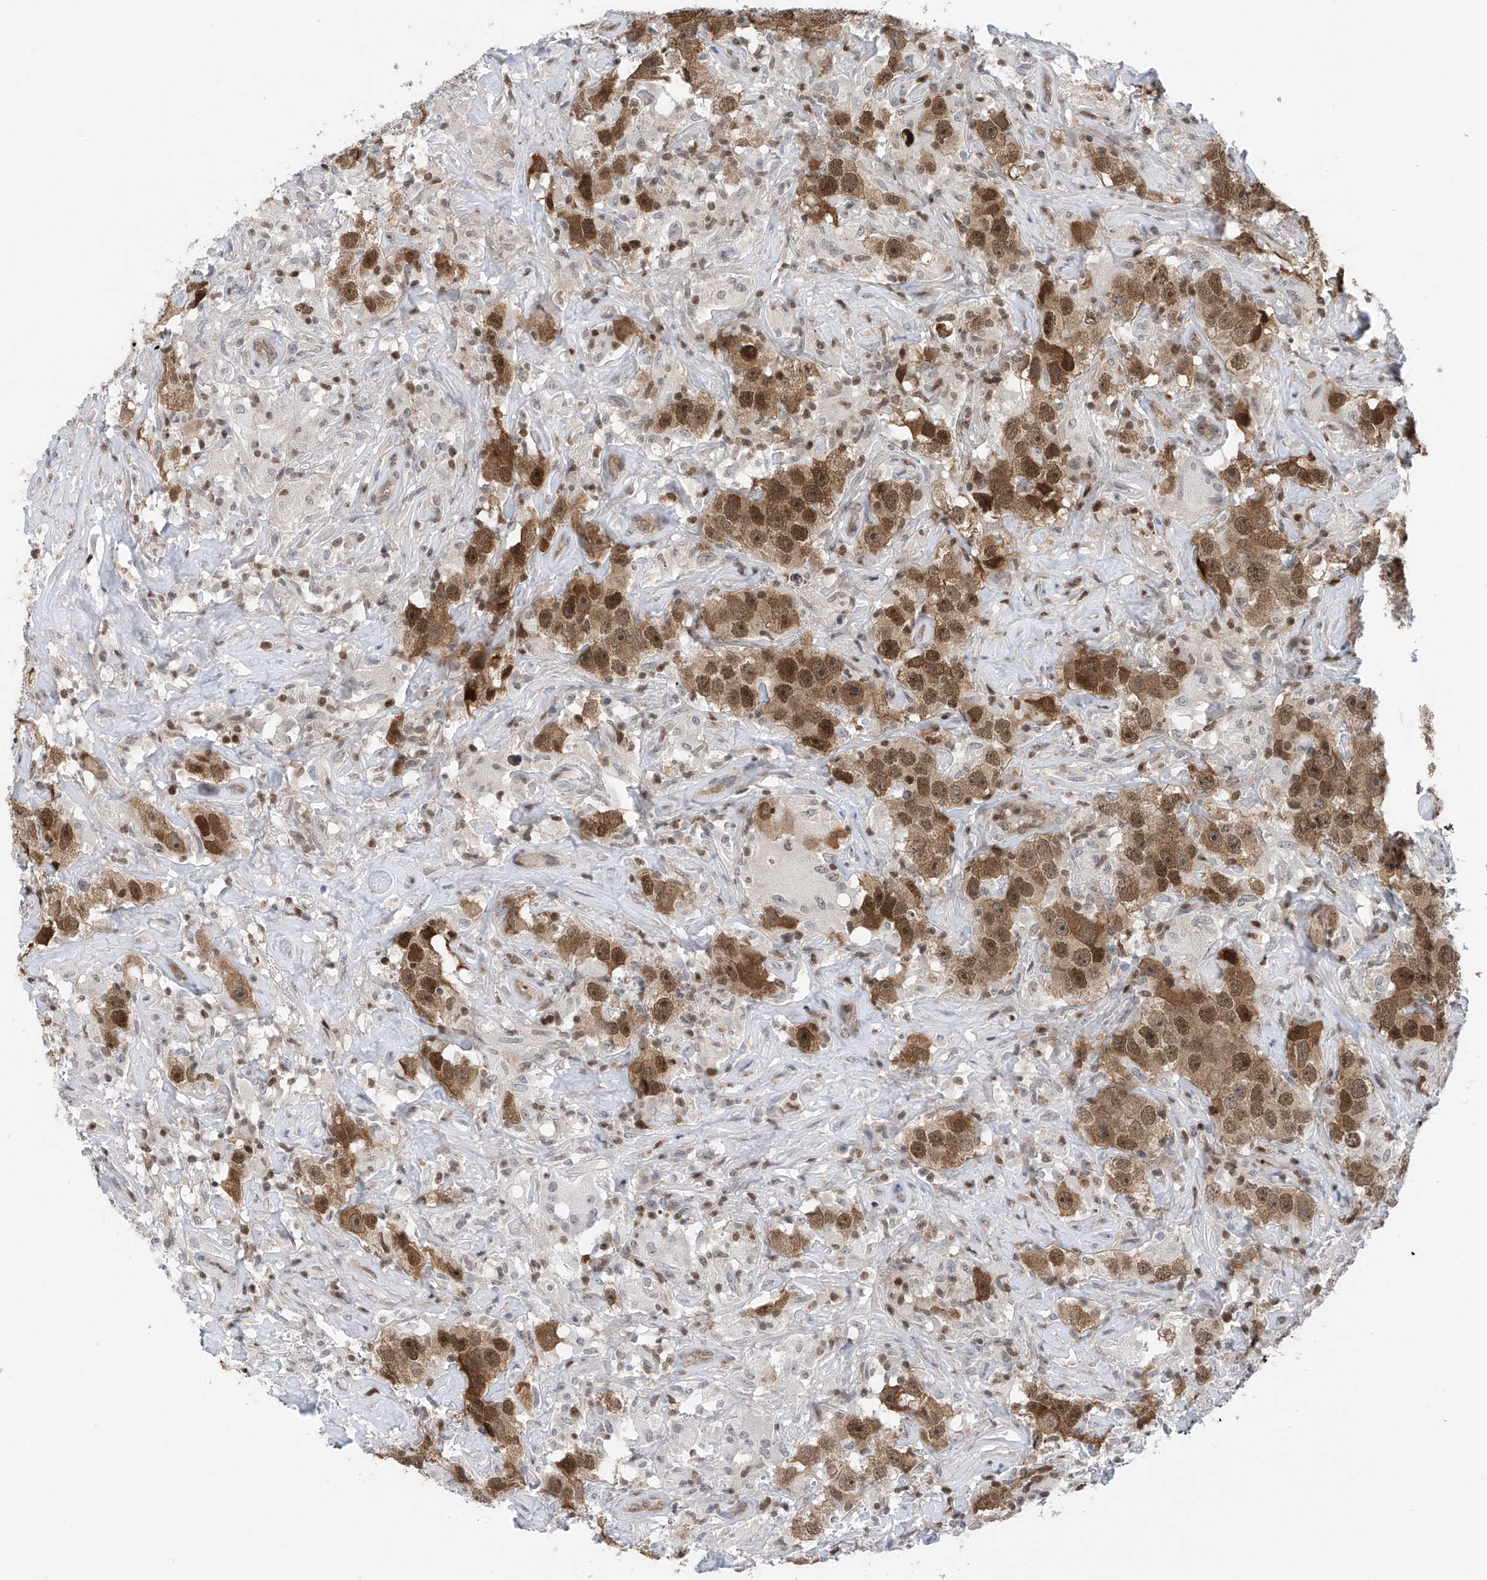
{"staining": {"intensity": "strong", "quantity": "25%-75%", "location": "cytoplasmic/membranous,nuclear"}, "tissue": "testis cancer", "cell_type": "Tumor cells", "image_type": "cancer", "snomed": [{"axis": "morphology", "description": "Seminoma, NOS"}, {"axis": "topography", "description": "Testis"}], "caption": "Protein expression analysis of human seminoma (testis) reveals strong cytoplasmic/membranous and nuclear staining in about 25%-75% of tumor cells.", "gene": "DNAJC9", "patient": {"sex": "male", "age": 49}}